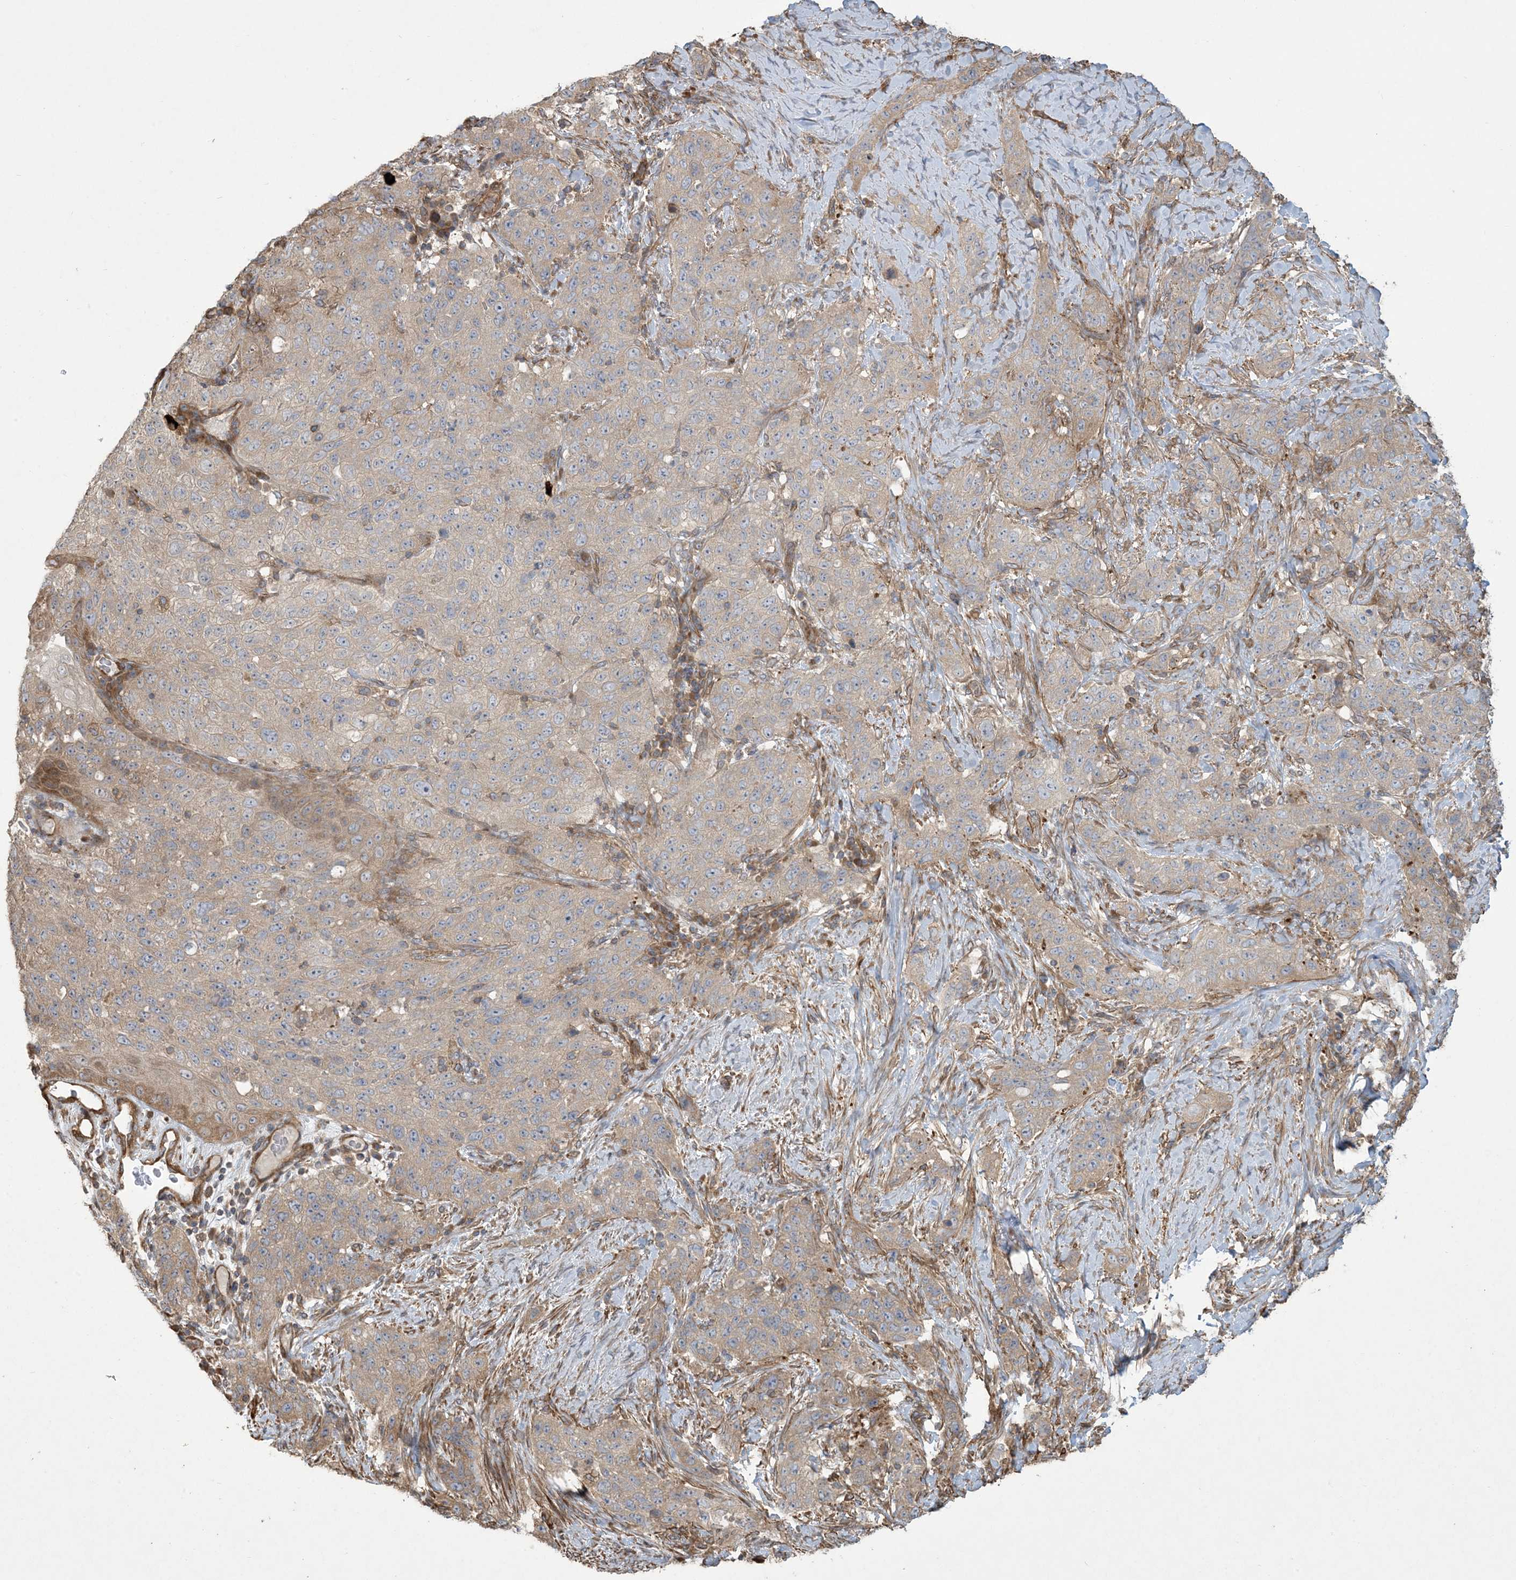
{"staining": {"intensity": "weak", "quantity": "<25%", "location": "cytoplasmic/membranous"}, "tissue": "stomach cancer", "cell_type": "Tumor cells", "image_type": "cancer", "snomed": [{"axis": "morphology", "description": "Adenocarcinoma, NOS"}, {"axis": "topography", "description": "Stomach"}], "caption": "DAB immunohistochemical staining of adenocarcinoma (stomach) demonstrates no significant expression in tumor cells.", "gene": "KLHL18", "patient": {"sex": "male", "age": 48}}